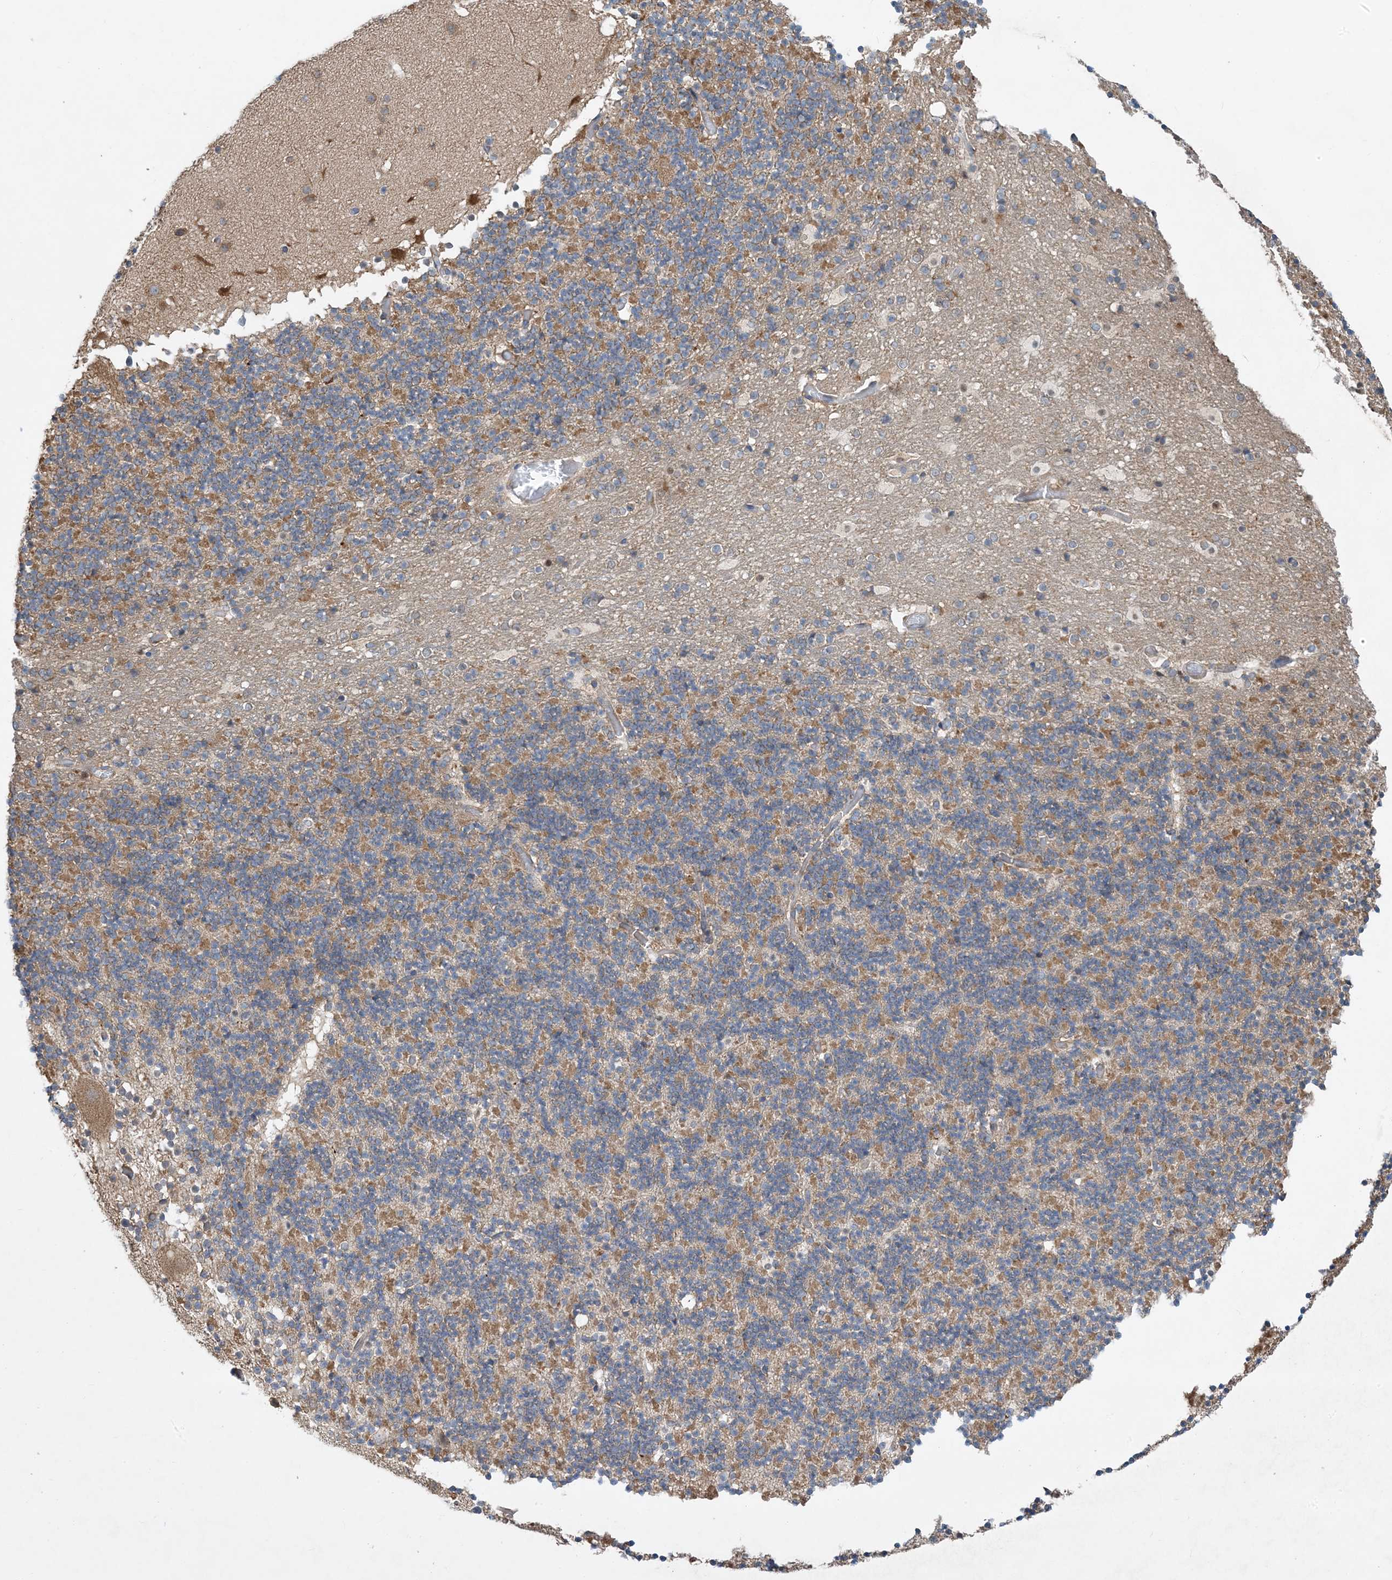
{"staining": {"intensity": "moderate", "quantity": ">75%", "location": "cytoplasmic/membranous"}, "tissue": "cerebellum", "cell_type": "Cells in granular layer", "image_type": "normal", "snomed": [{"axis": "morphology", "description": "Normal tissue, NOS"}, {"axis": "topography", "description": "Cerebellum"}], "caption": "Protein expression by immunohistochemistry exhibits moderate cytoplasmic/membranous expression in approximately >75% of cells in granular layer in normal cerebellum. (Stains: DAB (3,3'-diaminobenzidine) in brown, nuclei in blue, Microscopy: brightfield microscopy at high magnification).", "gene": "SIDT1", "patient": {"sex": "male", "age": 57}}